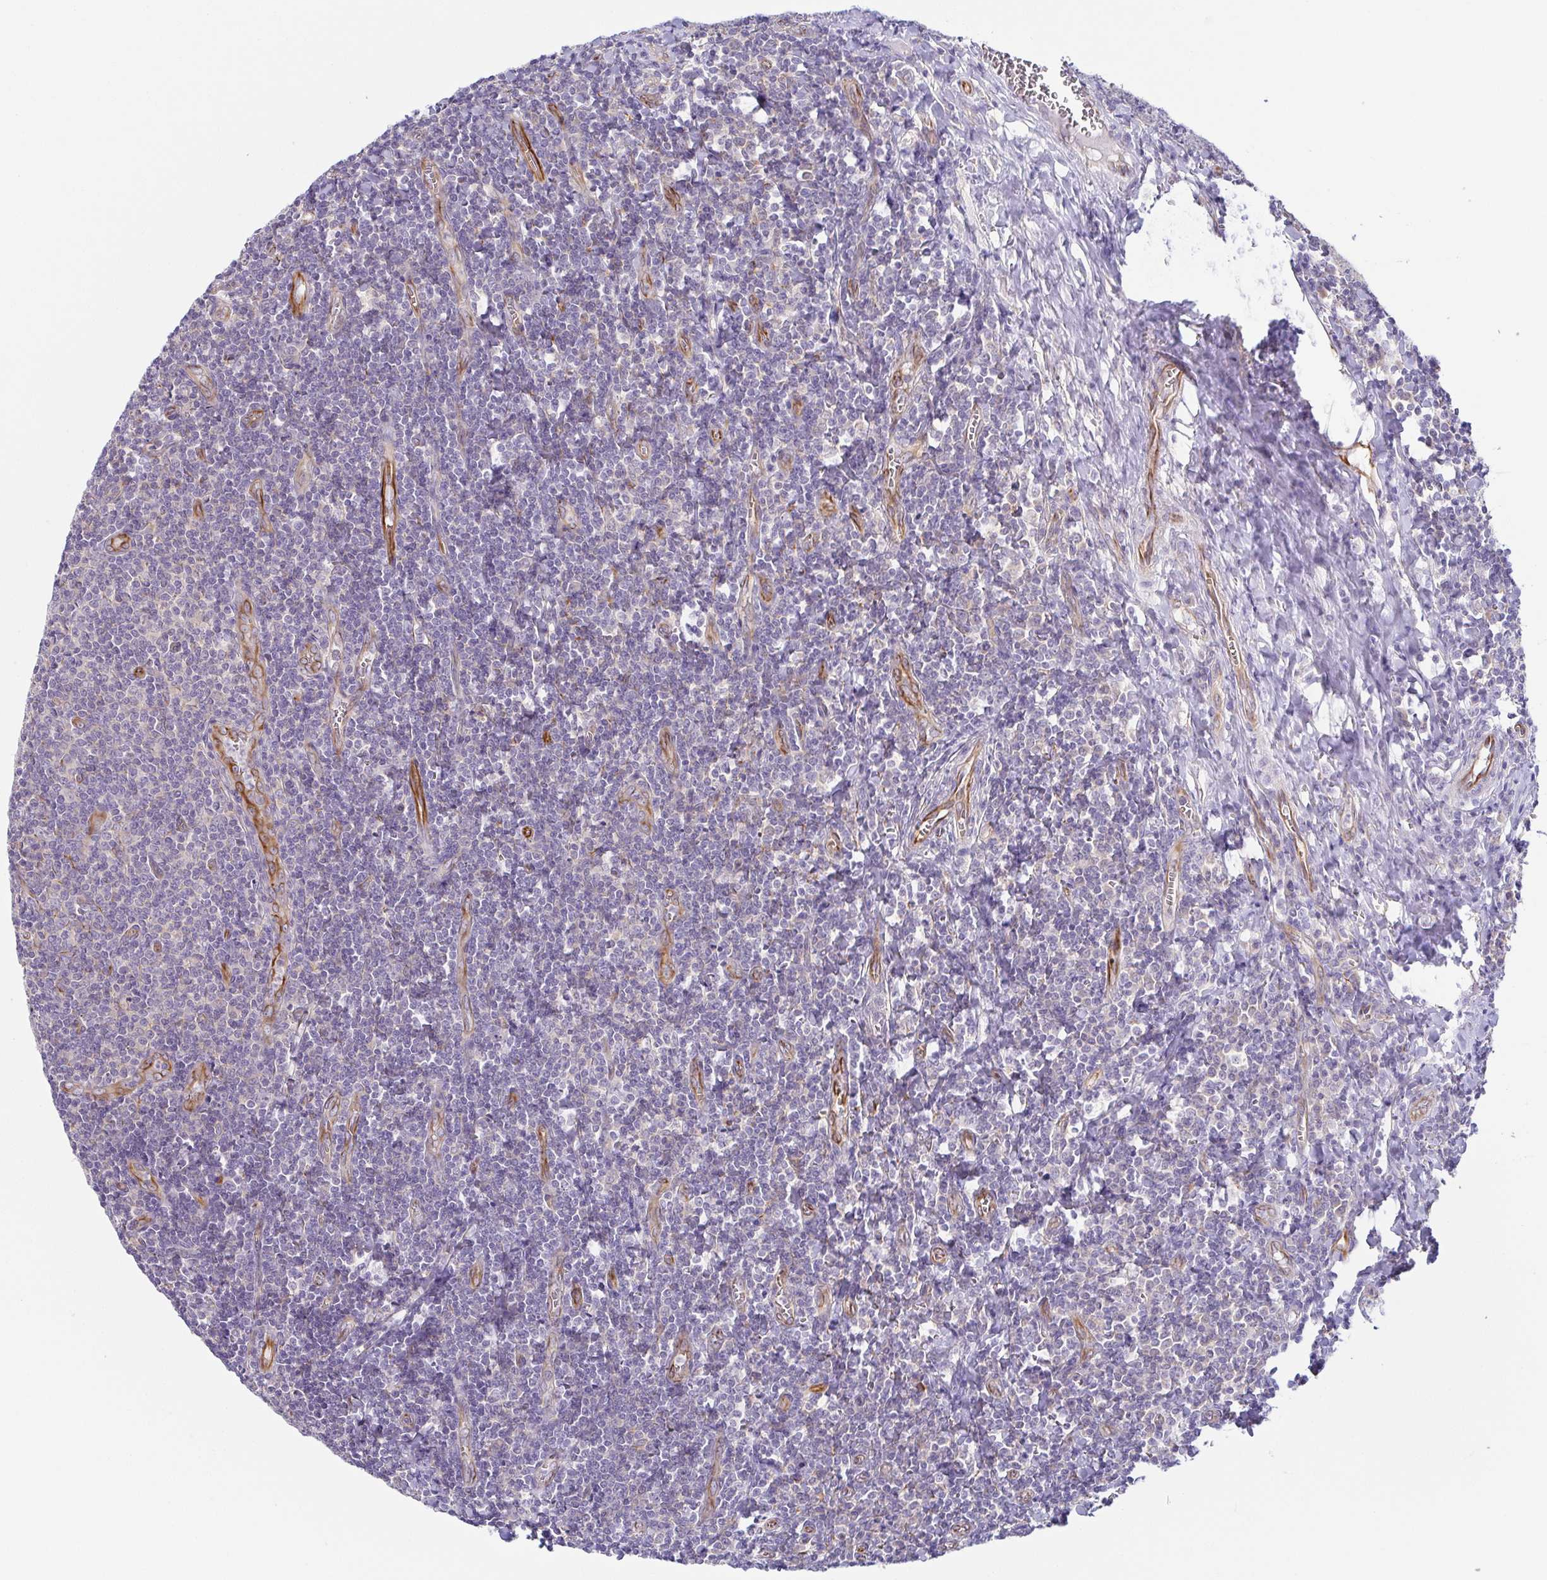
{"staining": {"intensity": "negative", "quantity": "none", "location": "none"}, "tissue": "tonsil", "cell_type": "Germinal center cells", "image_type": "normal", "snomed": [{"axis": "morphology", "description": "Normal tissue, NOS"}, {"axis": "morphology", "description": "Inflammation, NOS"}, {"axis": "topography", "description": "Tonsil"}], "caption": "IHC photomicrograph of unremarkable tonsil: tonsil stained with DAB exhibits no significant protein positivity in germinal center cells. (DAB immunohistochemistry (IHC) with hematoxylin counter stain).", "gene": "COL17A1", "patient": {"sex": "female", "age": 31}}